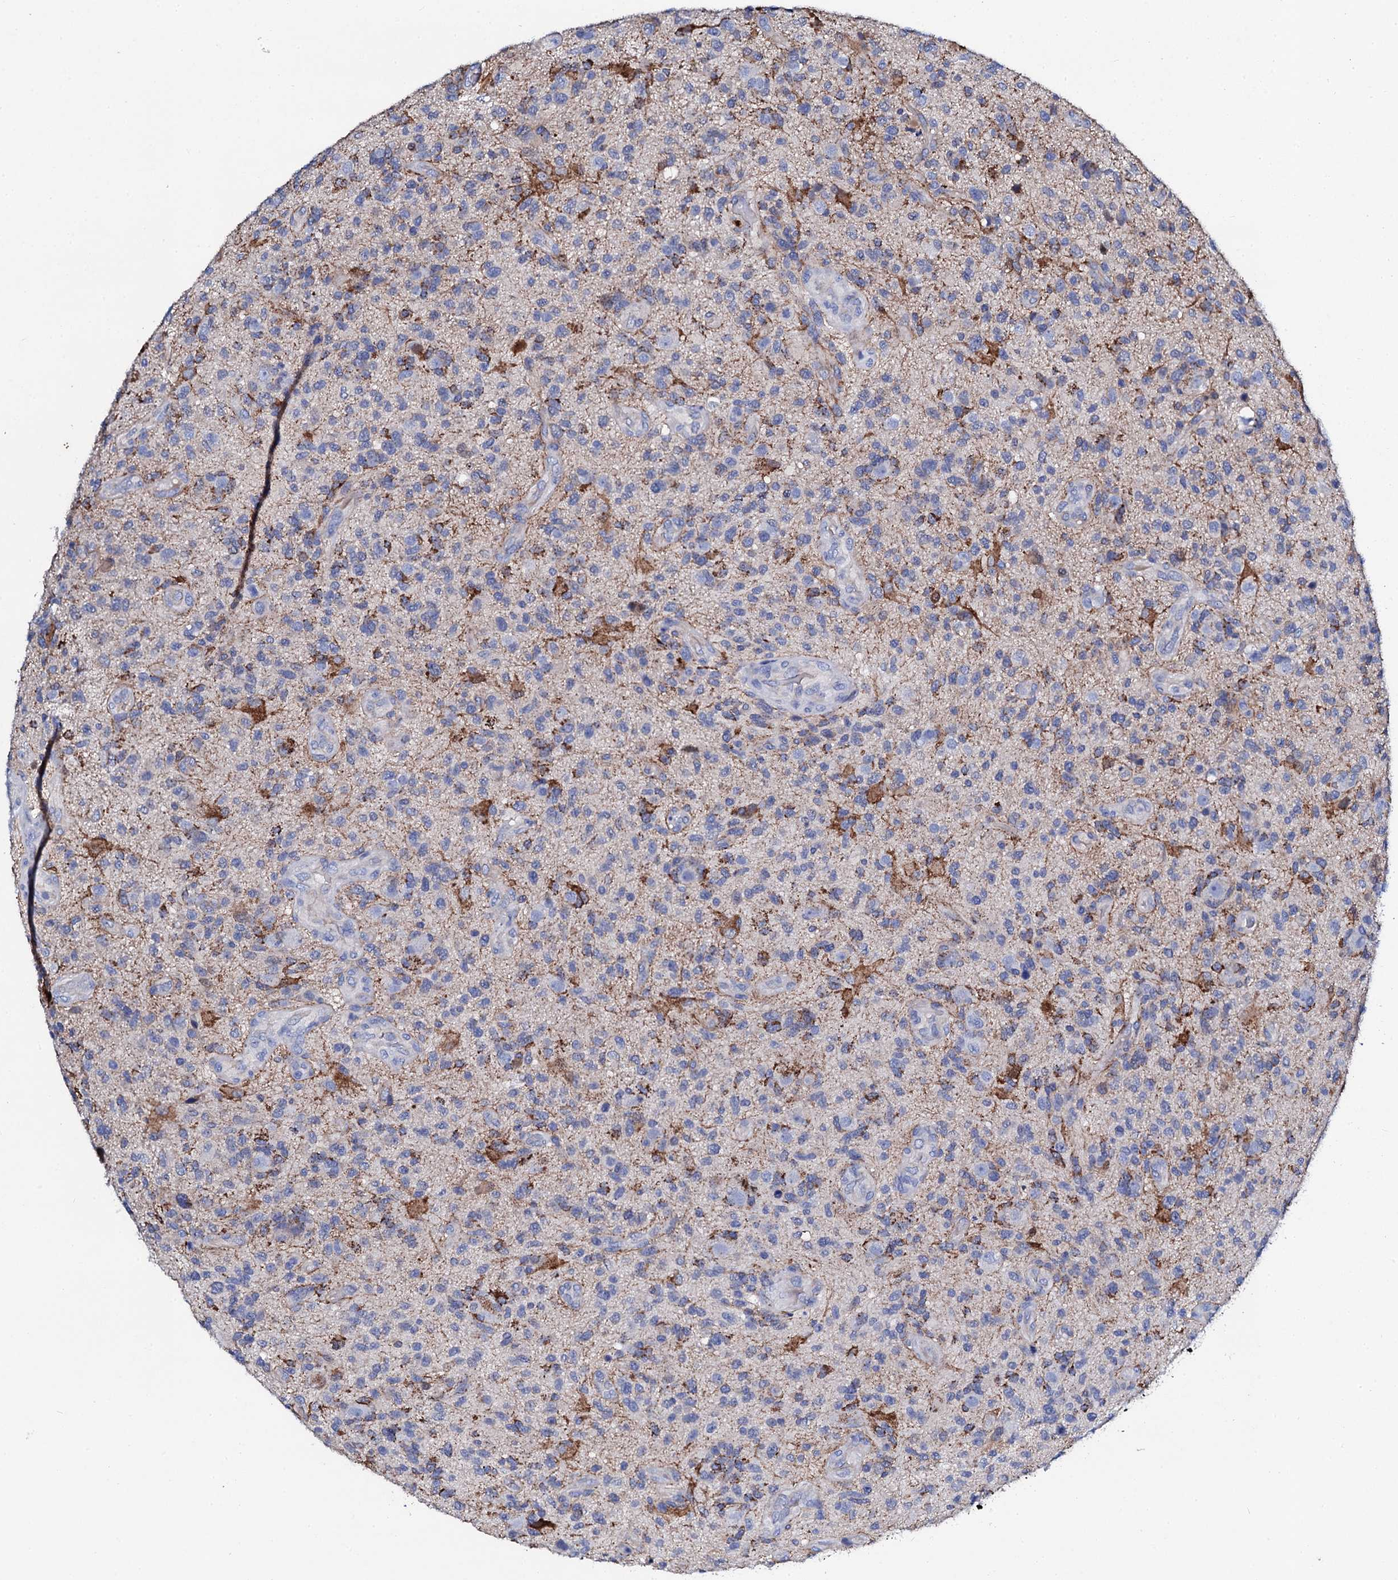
{"staining": {"intensity": "negative", "quantity": "none", "location": "none"}, "tissue": "glioma", "cell_type": "Tumor cells", "image_type": "cancer", "snomed": [{"axis": "morphology", "description": "Glioma, malignant, High grade"}, {"axis": "topography", "description": "Brain"}], "caption": "This micrograph is of glioma stained with IHC to label a protein in brown with the nuclei are counter-stained blue. There is no expression in tumor cells.", "gene": "KLHL32", "patient": {"sex": "male", "age": 47}}